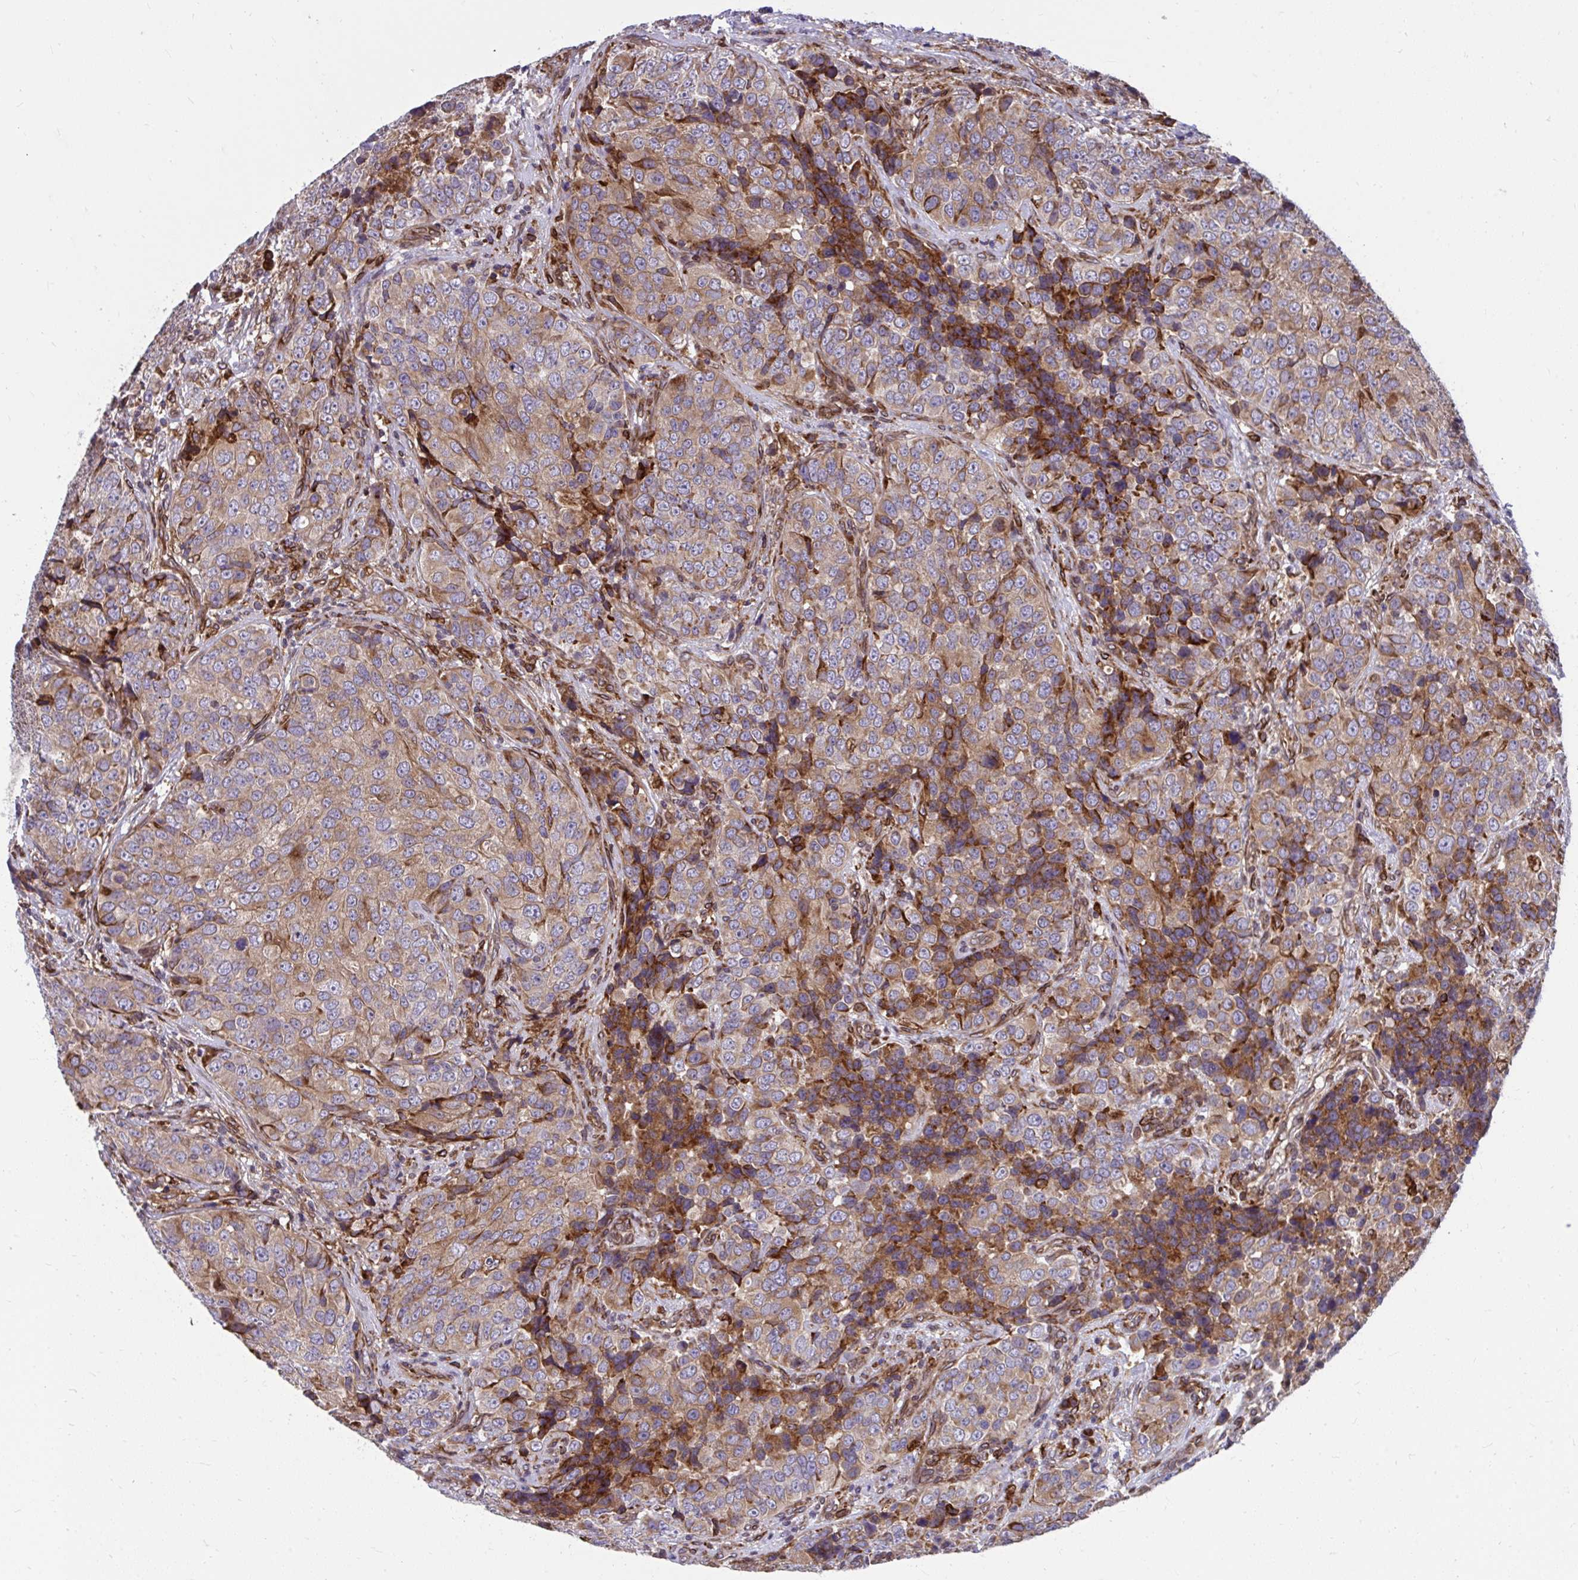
{"staining": {"intensity": "weak", "quantity": ">75%", "location": "cytoplasmic/membranous"}, "tissue": "urothelial cancer", "cell_type": "Tumor cells", "image_type": "cancer", "snomed": [{"axis": "morphology", "description": "Urothelial carcinoma, NOS"}, {"axis": "topography", "description": "Urinary bladder"}], "caption": "Urothelial cancer stained with a protein marker displays weak staining in tumor cells.", "gene": "STIM2", "patient": {"sex": "male", "age": 52}}